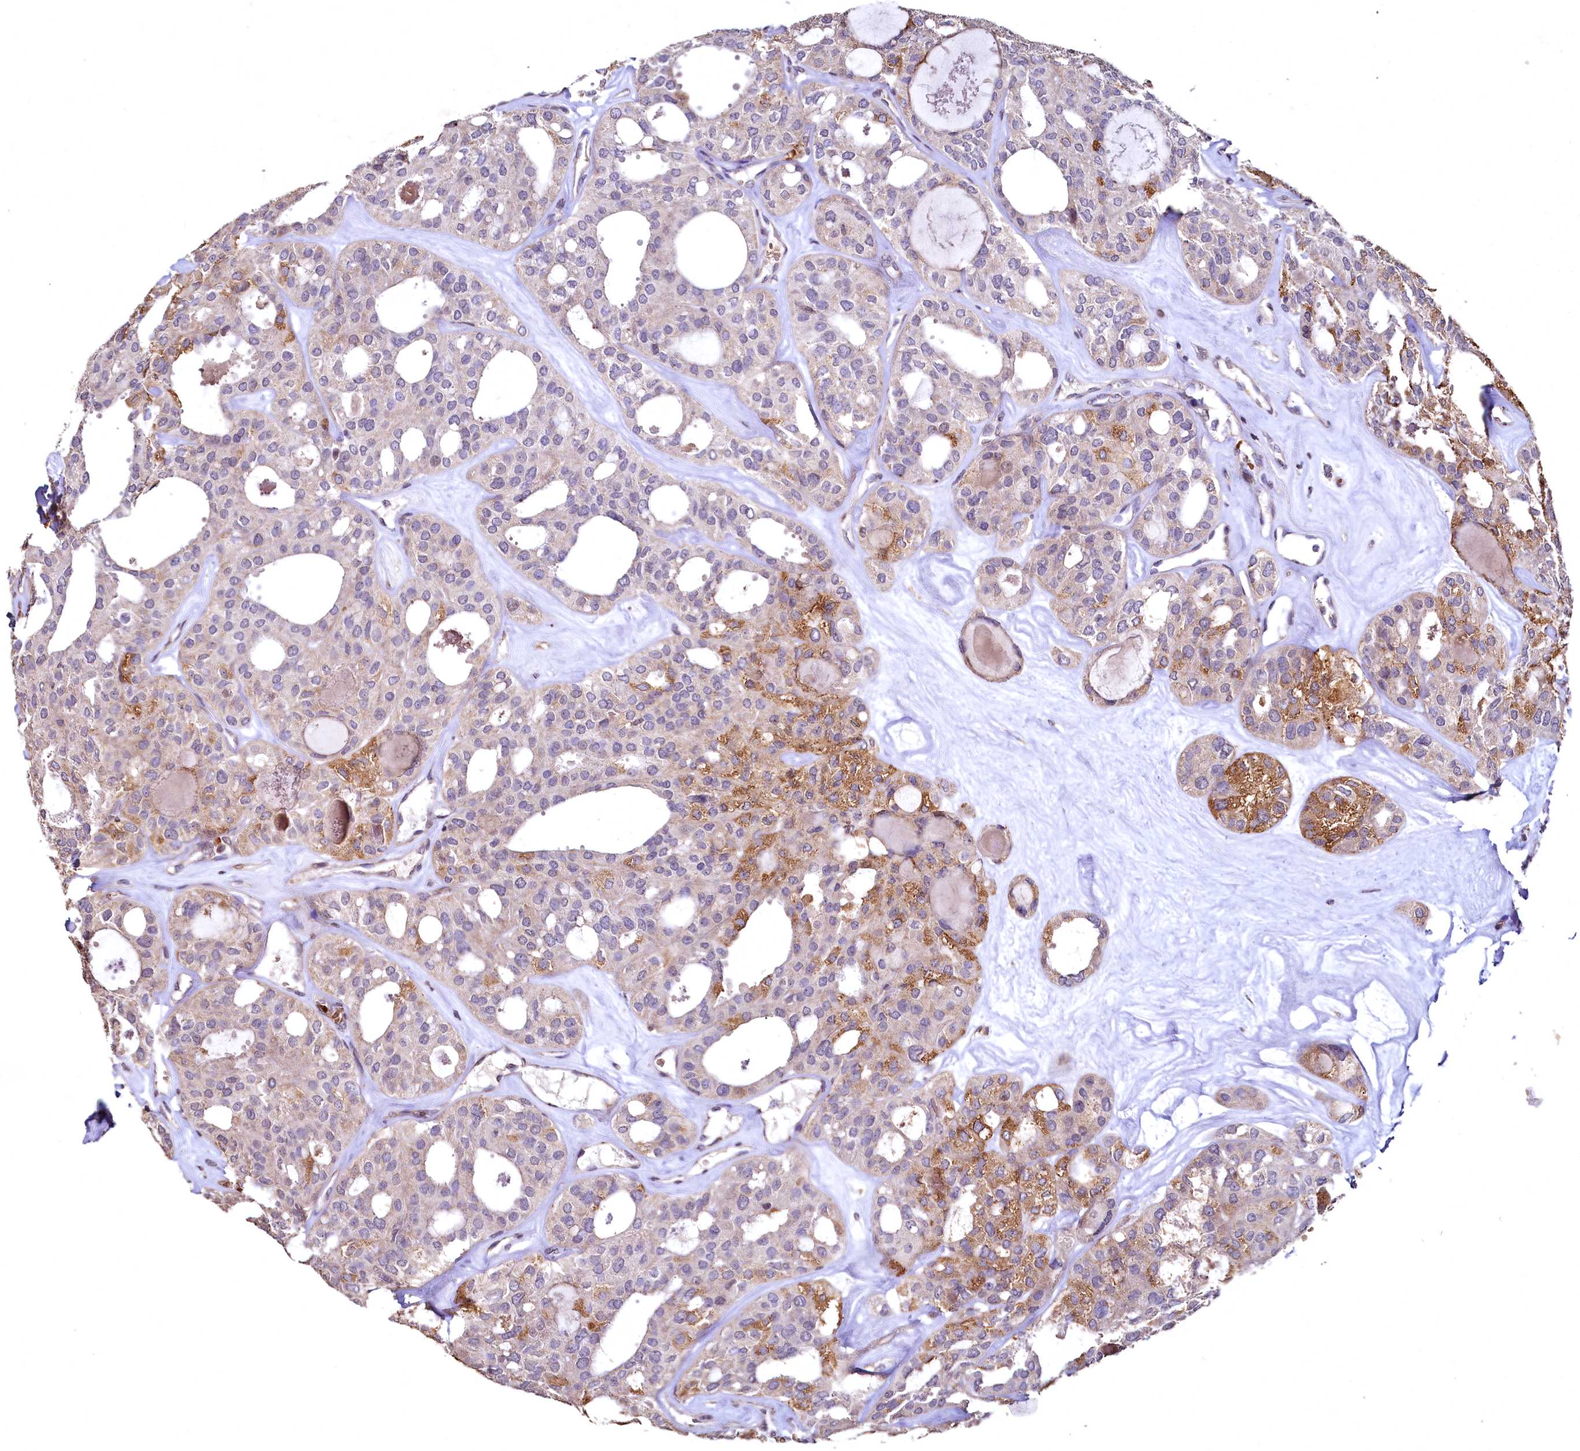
{"staining": {"intensity": "moderate", "quantity": "<25%", "location": "cytoplasmic/membranous"}, "tissue": "thyroid cancer", "cell_type": "Tumor cells", "image_type": "cancer", "snomed": [{"axis": "morphology", "description": "Follicular adenoma carcinoma, NOS"}, {"axis": "topography", "description": "Thyroid gland"}], "caption": "Immunohistochemical staining of human thyroid cancer (follicular adenoma carcinoma) demonstrates low levels of moderate cytoplasmic/membranous protein positivity in approximately <25% of tumor cells.", "gene": "SPTA1", "patient": {"sex": "male", "age": 75}}